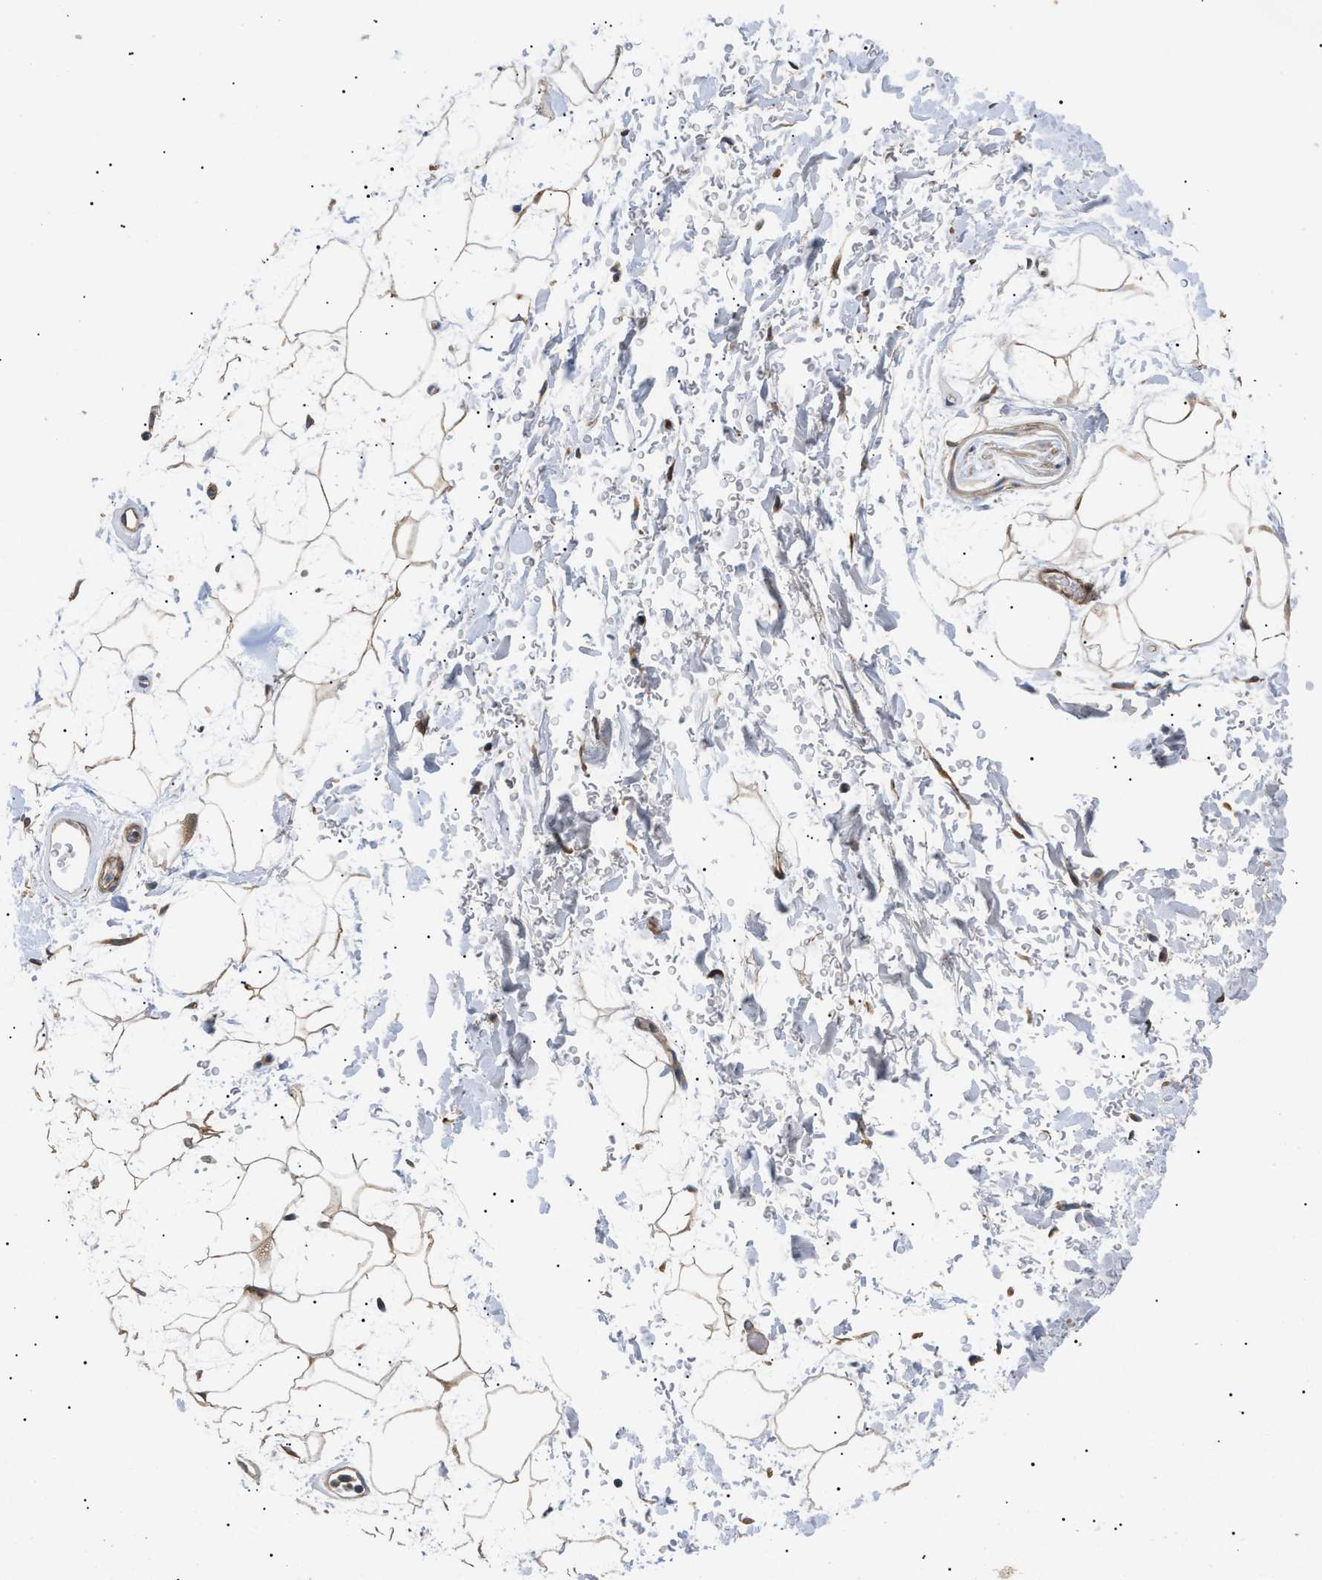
{"staining": {"intensity": "weak", "quantity": "25%-75%", "location": "cytoplasmic/membranous"}, "tissue": "adipose tissue", "cell_type": "Adipocytes", "image_type": "normal", "snomed": [{"axis": "morphology", "description": "Normal tissue, NOS"}, {"axis": "topography", "description": "Soft tissue"}], "caption": "Protein staining of normal adipose tissue shows weak cytoplasmic/membranous positivity in about 25%-75% of adipocytes. (Brightfield microscopy of DAB IHC at high magnification).", "gene": "PPM1B", "patient": {"sex": "male", "age": 72}}